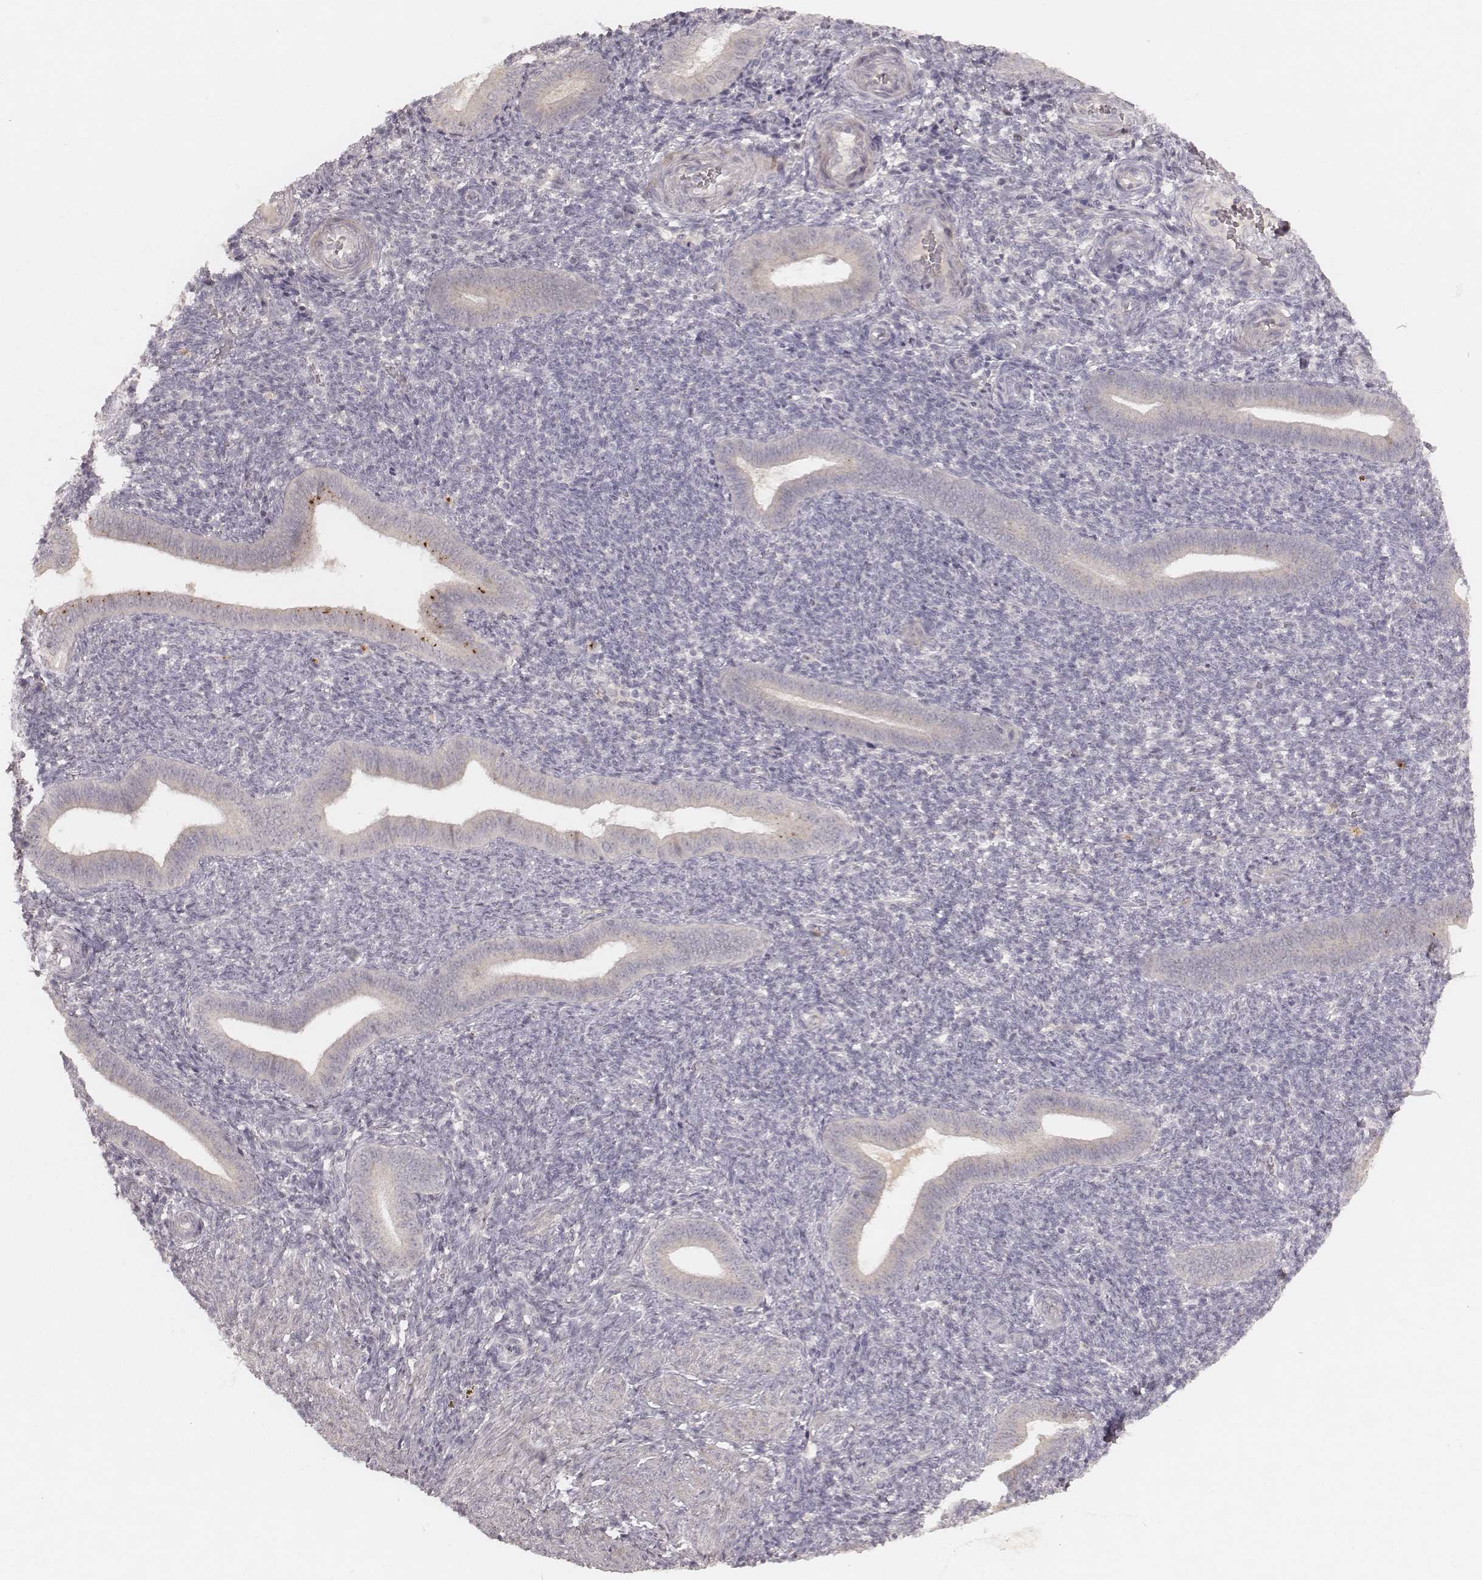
{"staining": {"intensity": "negative", "quantity": "none", "location": "none"}, "tissue": "endometrium", "cell_type": "Cells in endometrial stroma", "image_type": "normal", "snomed": [{"axis": "morphology", "description": "Normal tissue, NOS"}, {"axis": "topography", "description": "Endometrium"}], "caption": "Immunohistochemistry of unremarkable endometrium exhibits no expression in cells in endometrial stroma. (Immunohistochemistry, brightfield microscopy, high magnification).", "gene": "FAM13B", "patient": {"sex": "female", "age": 25}}